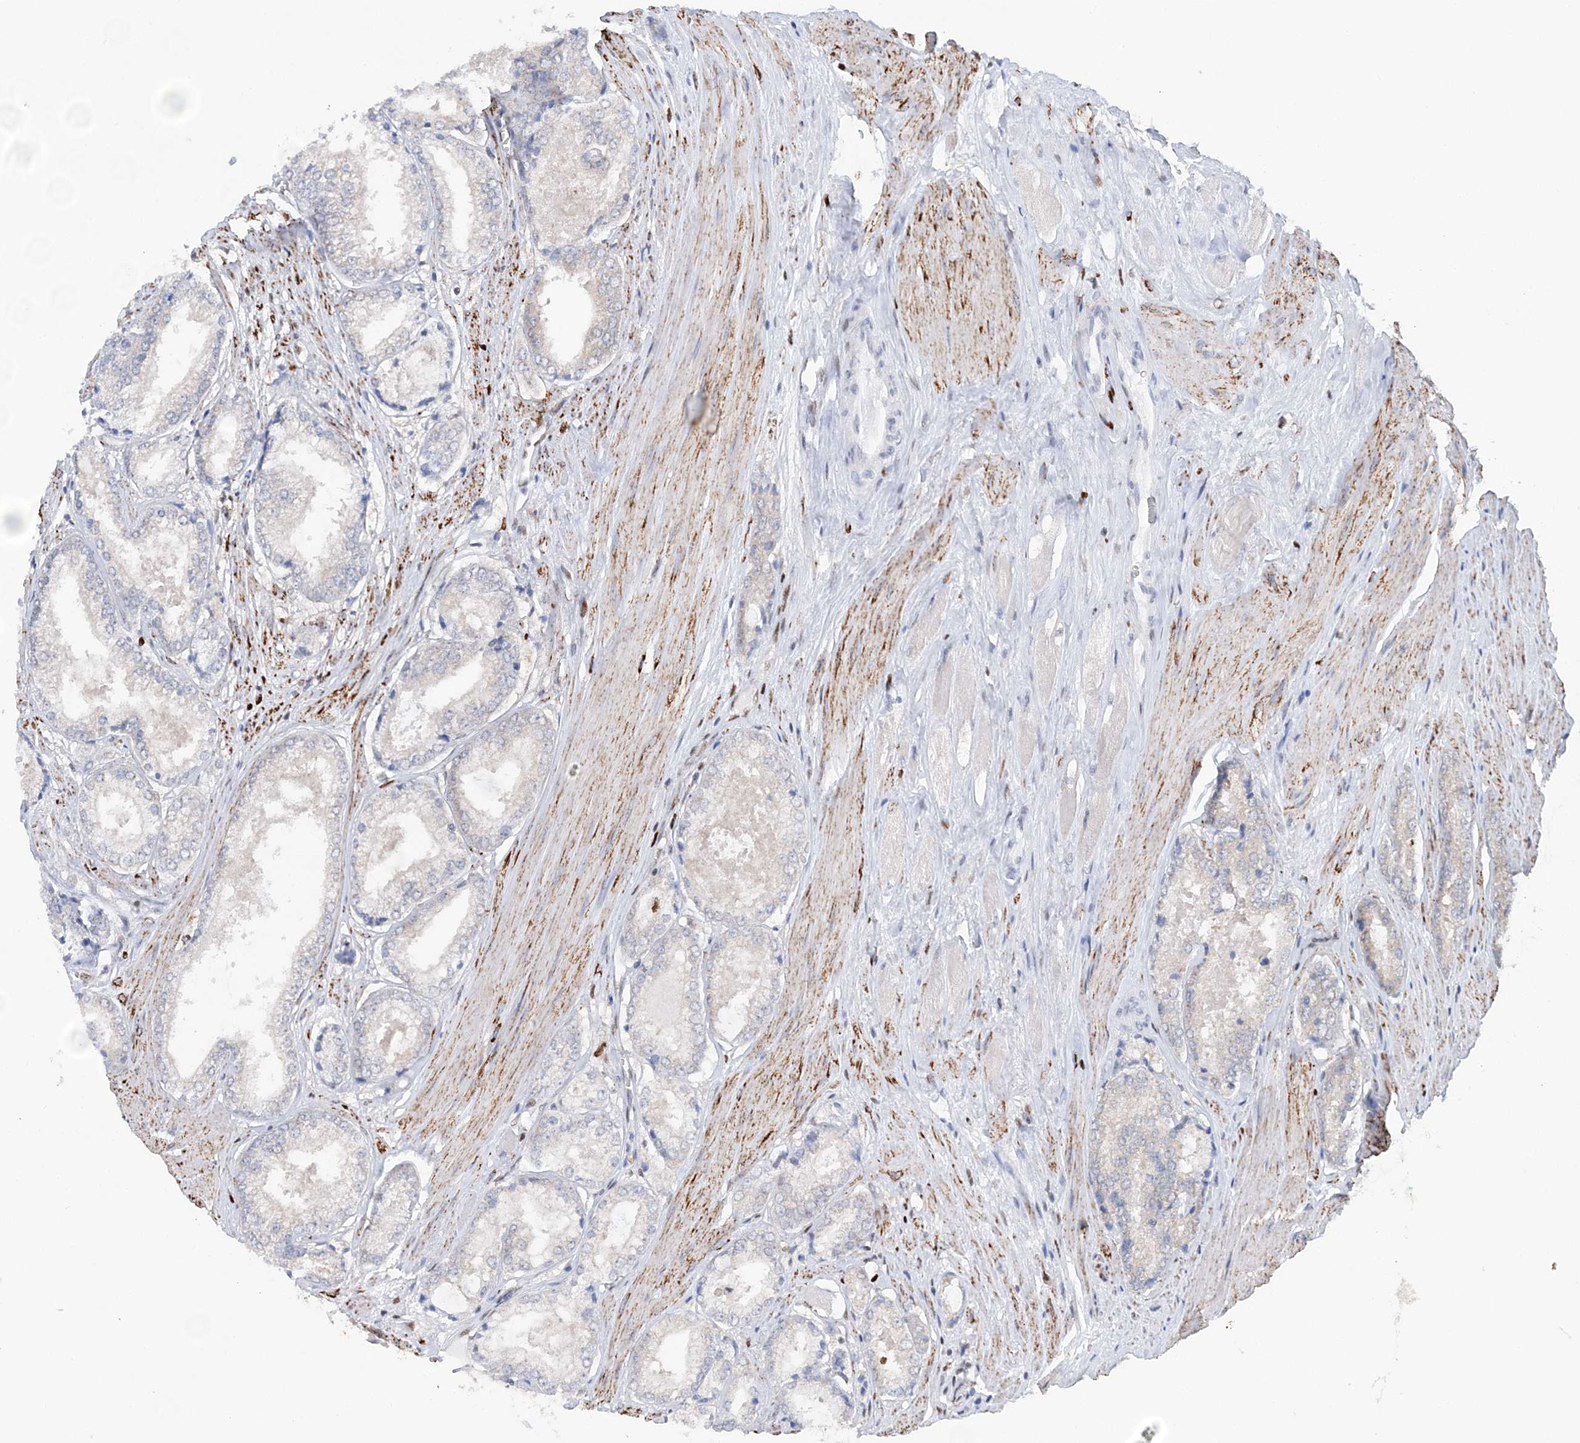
{"staining": {"intensity": "negative", "quantity": "none", "location": "none"}, "tissue": "prostate cancer", "cell_type": "Tumor cells", "image_type": "cancer", "snomed": [{"axis": "morphology", "description": "Adenocarcinoma, Low grade"}, {"axis": "topography", "description": "Prostate"}], "caption": "An image of human prostate cancer (low-grade adenocarcinoma) is negative for staining in tumor cells. (DAB IHC with hematoxylin counter stain).", "gene": "NIT2", "patient": {"sex": "male", "age": 64}}